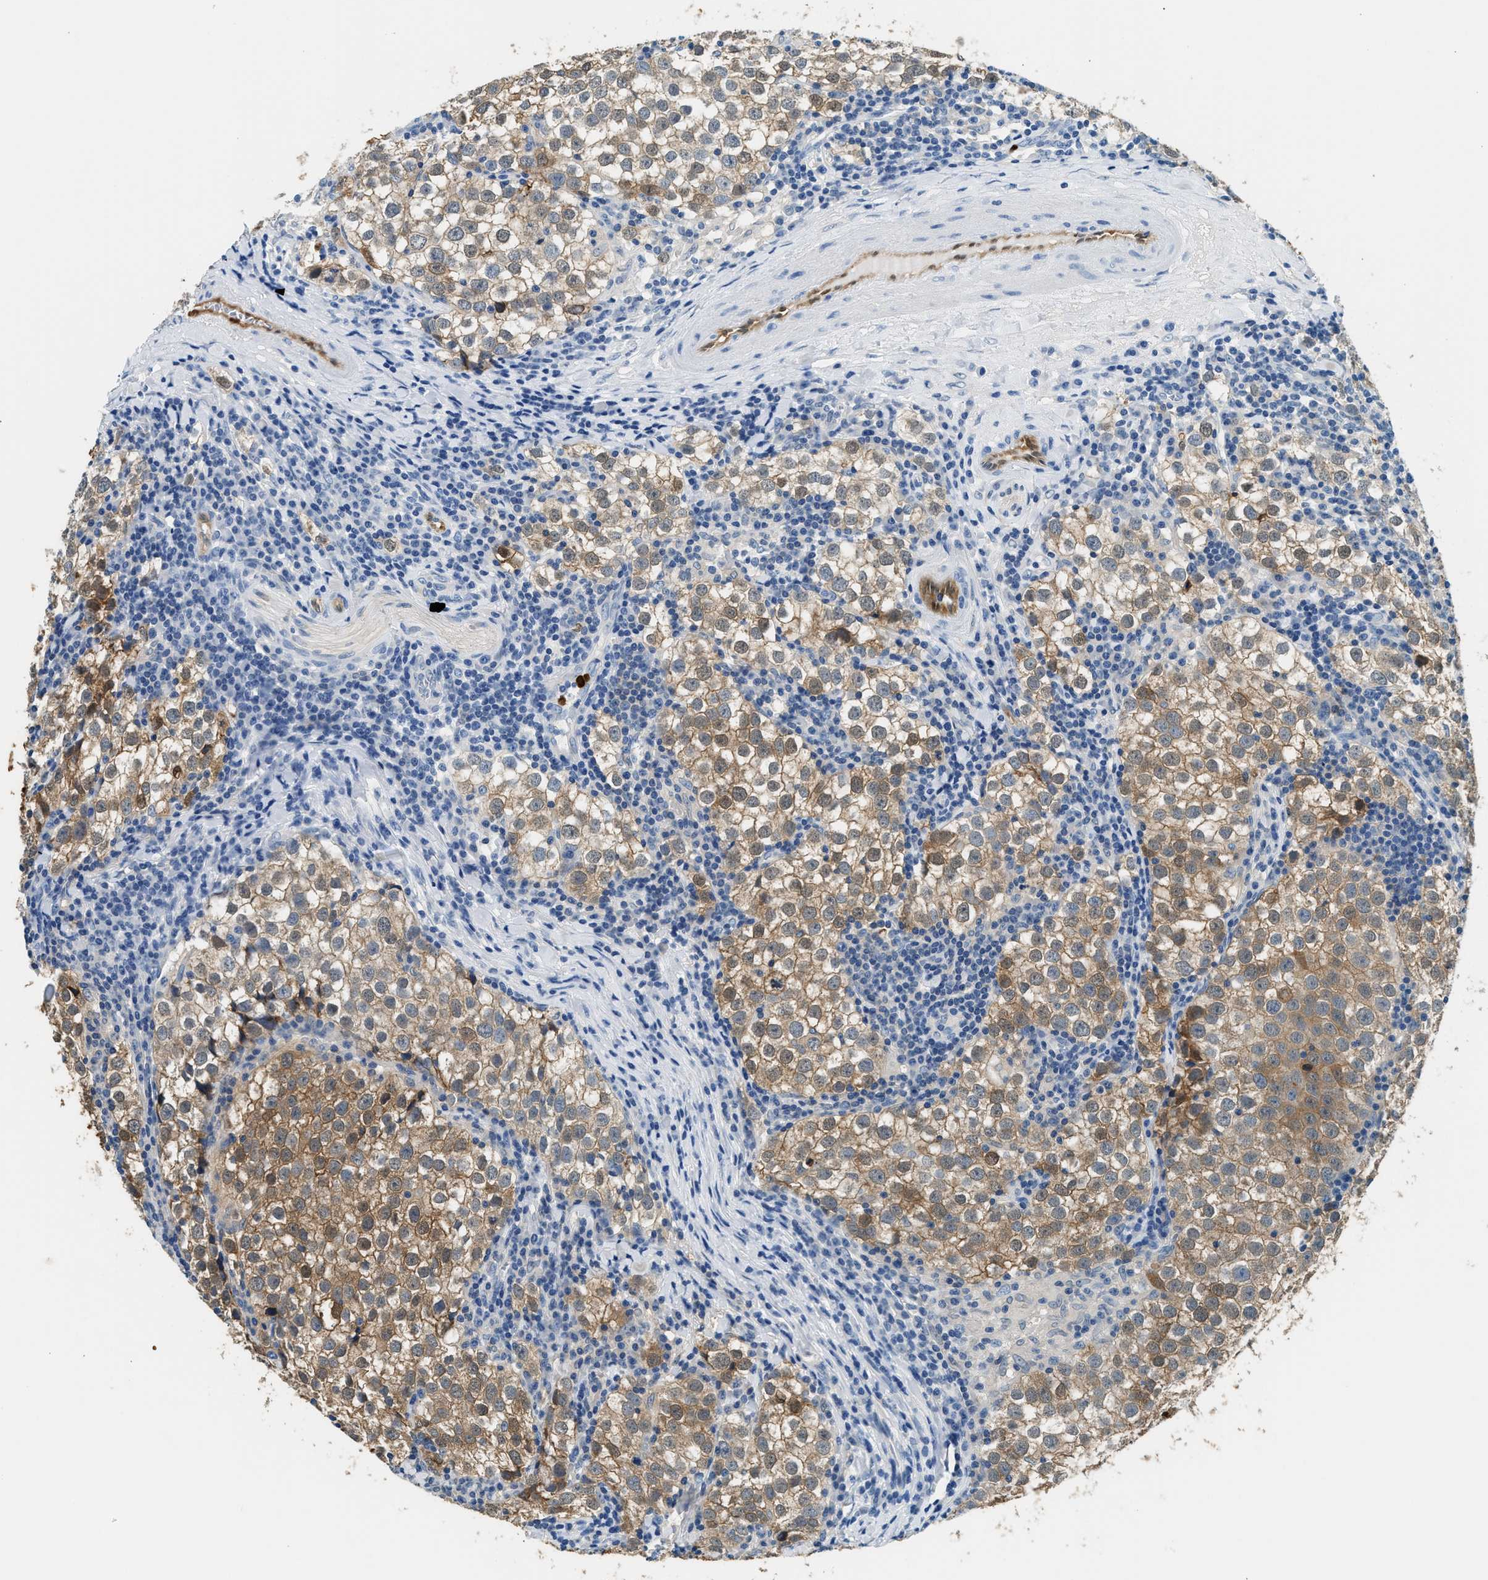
{"staining": {"intensity": "moderate", "quantity": ">75%", "location": "cytoplasmic/membranous,nuclear"}, "tissue": "testis cancer", "cell_type": "Tumor cells", "image_type": "cancer", "snomed": [{"axis": "morphology", "description": "Seminoma, NOS"}, {"axis": "morphology", "description": "Carcinoma, Embryonal, NOS"}, {"axis": "topography", "description": "Testis"}], "caption": "The histopathology image displays a brown stain indicating the presence of a protein in the cytoplasmic/membranous and nuclear of tumor cells in testis cancer. Using DAB (brown) and hematoxylin (blue) stains, captured at high magnification using brightfield microscopy.", "gene": "ANXA3", "patient": {"sex": "male", "age": 36}}